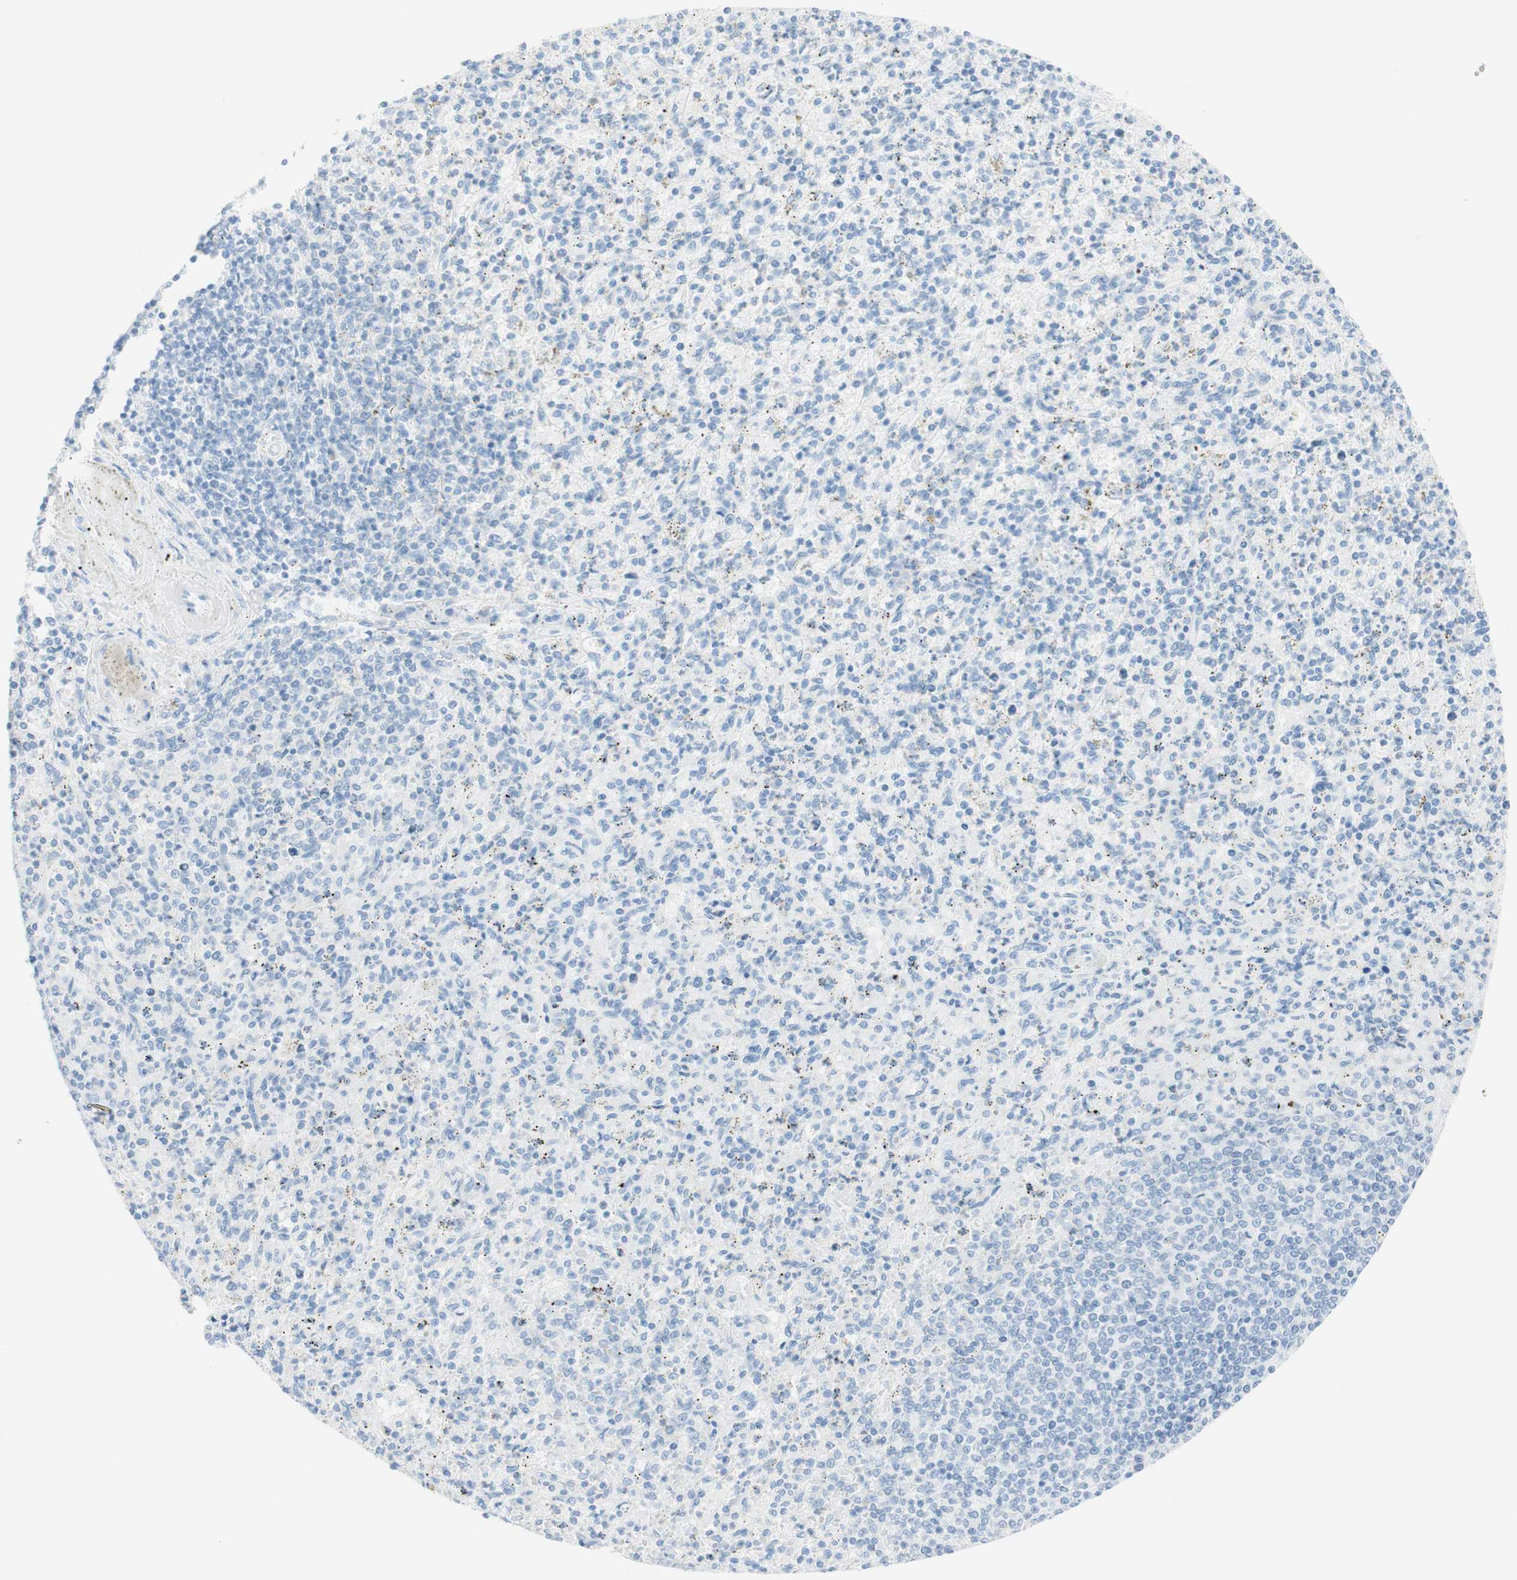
{"staining": {"intensity": "negative", "quantity": "none", "location": "none"}, "tissue": "spleen", "cell_type": "Cells in red pulp", "image_type": "normal", "snomed": [{"axis": "morphology", "description": "Normal tissue, NOS"}, {"axis": "topography", "description": "Spleen"}], "caption": "Immunohistochemistry (IHC) image of unremarkable spleen: spleen stained with DAB reveals no significant protein positivity in cells in red pulp.", "gene": "TPO", "patient": {"sex": "male", "age": 72}}